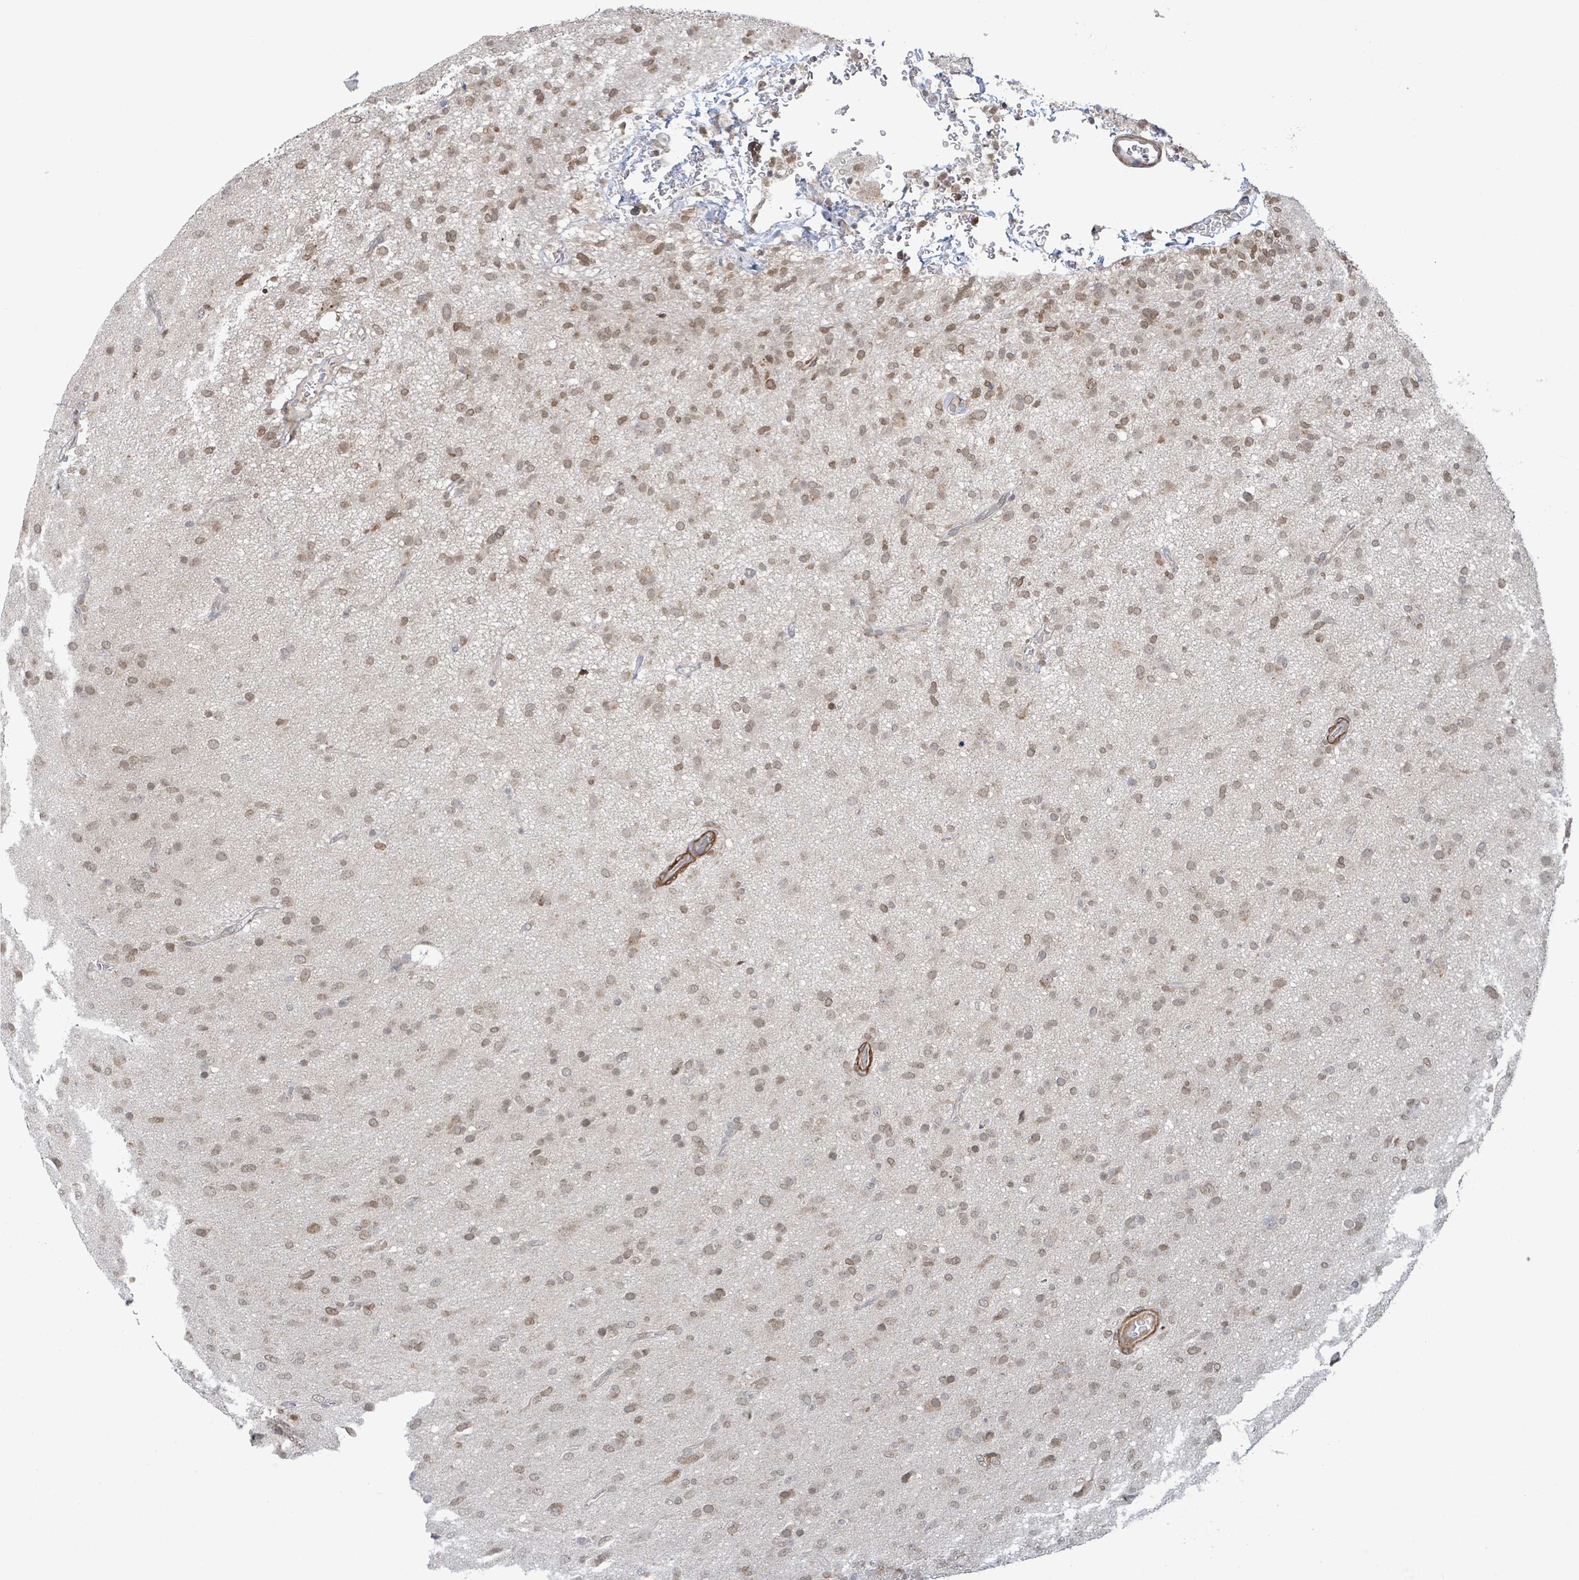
{"staining": {"intensity": "moderate", "quantity": ">75%", "location": "nuclear"}, "tissue": "glioma", "cell_type": "Tumor cells", "image_type": "cancer", "snomed": [{"axis": "morphology", "description": "Glioma, malignant, Low grade"}, {"axis": "topography", "description": "Brain"}], "caption": "Glioma tissue displays moderate nuclear positivity in approximately >75% of tumor cells", "gene": "SBF2", "patient": {"sex": "male", "age": 65}}